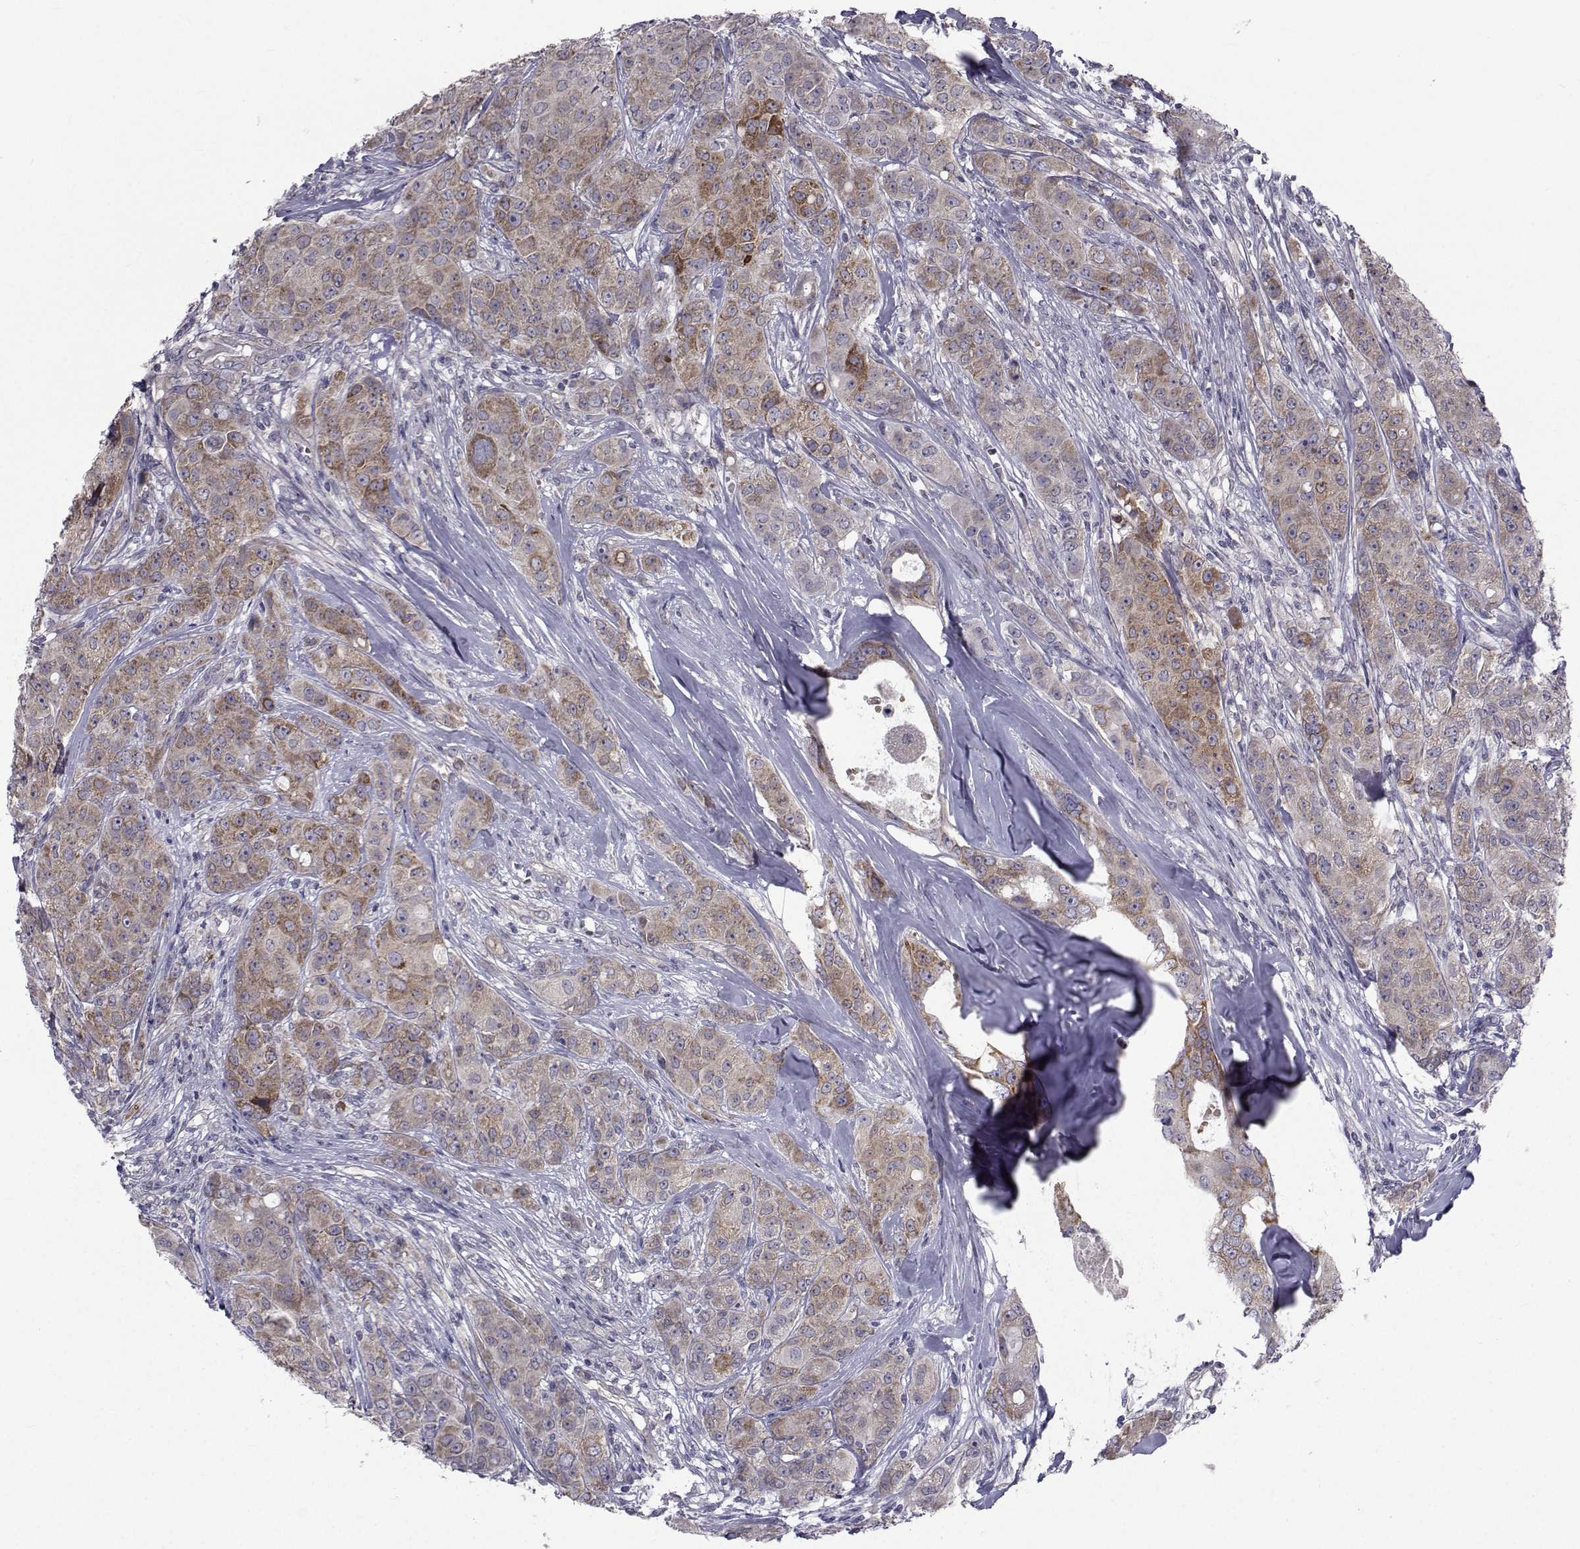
{"staining": {"intensity": "moderate", "quantity": "<25%", "location": "cytoplasmic/membranous"}, "tissue": "breast cancer", "cell_type": "Tumor cells", "image_type": "cancer", "snomed": [{"axis": "morphology", "description": "Duct carcinoma"}, {"axis": "topography", "description": "Breast"}], "caption": "Breast cancer (infiltrating ductal carcinoma) stained with immunohistochemistry exhibits moderate cytoplasmic/membranous expression in approximately <25% of tumor cells.", "gene": "CFAP74", "patient": {"sex": "female", "age": 43}}